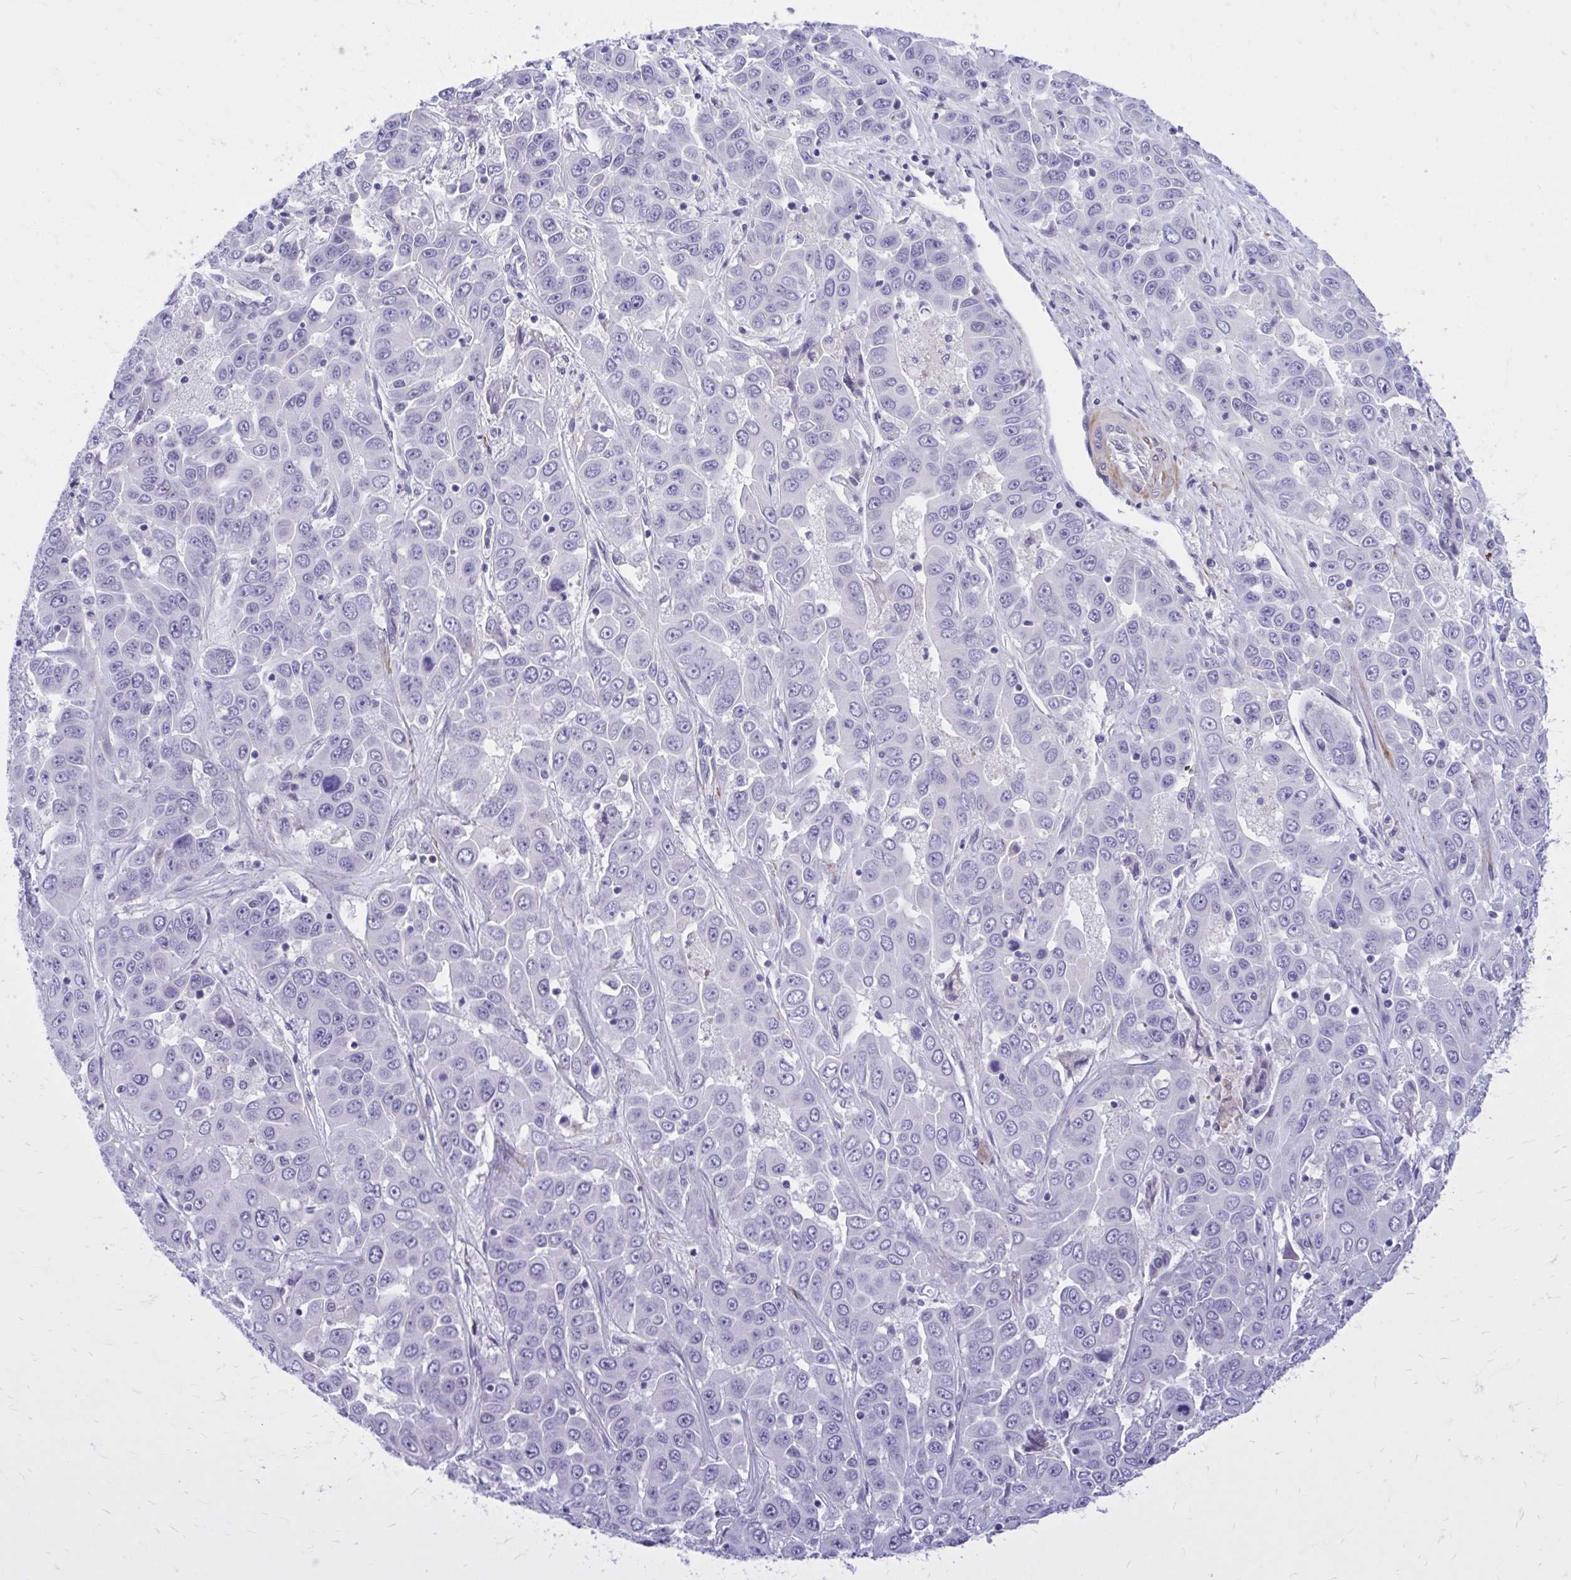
{"staining": {"intensity": "negative", "quantity": "none", "location": "none"}, "tissue": "liver cancer", "cell_type": "Tumor cells", "image_type": "cancer", "snomed": [{"axis": "morphology", "description": "Cholangiocarcinoma"}, {"axis": "topography", "description": "Liver"}], "caption": "High magnification brightfield microscopy of liver cholangiocarcinoma stained with DAB (brown) and counterstained with hematoxylin (blue): tumor cells show no significant positivity.", "gene": "ZBTB25", "patient": {"sex": "female", "age": 52}}